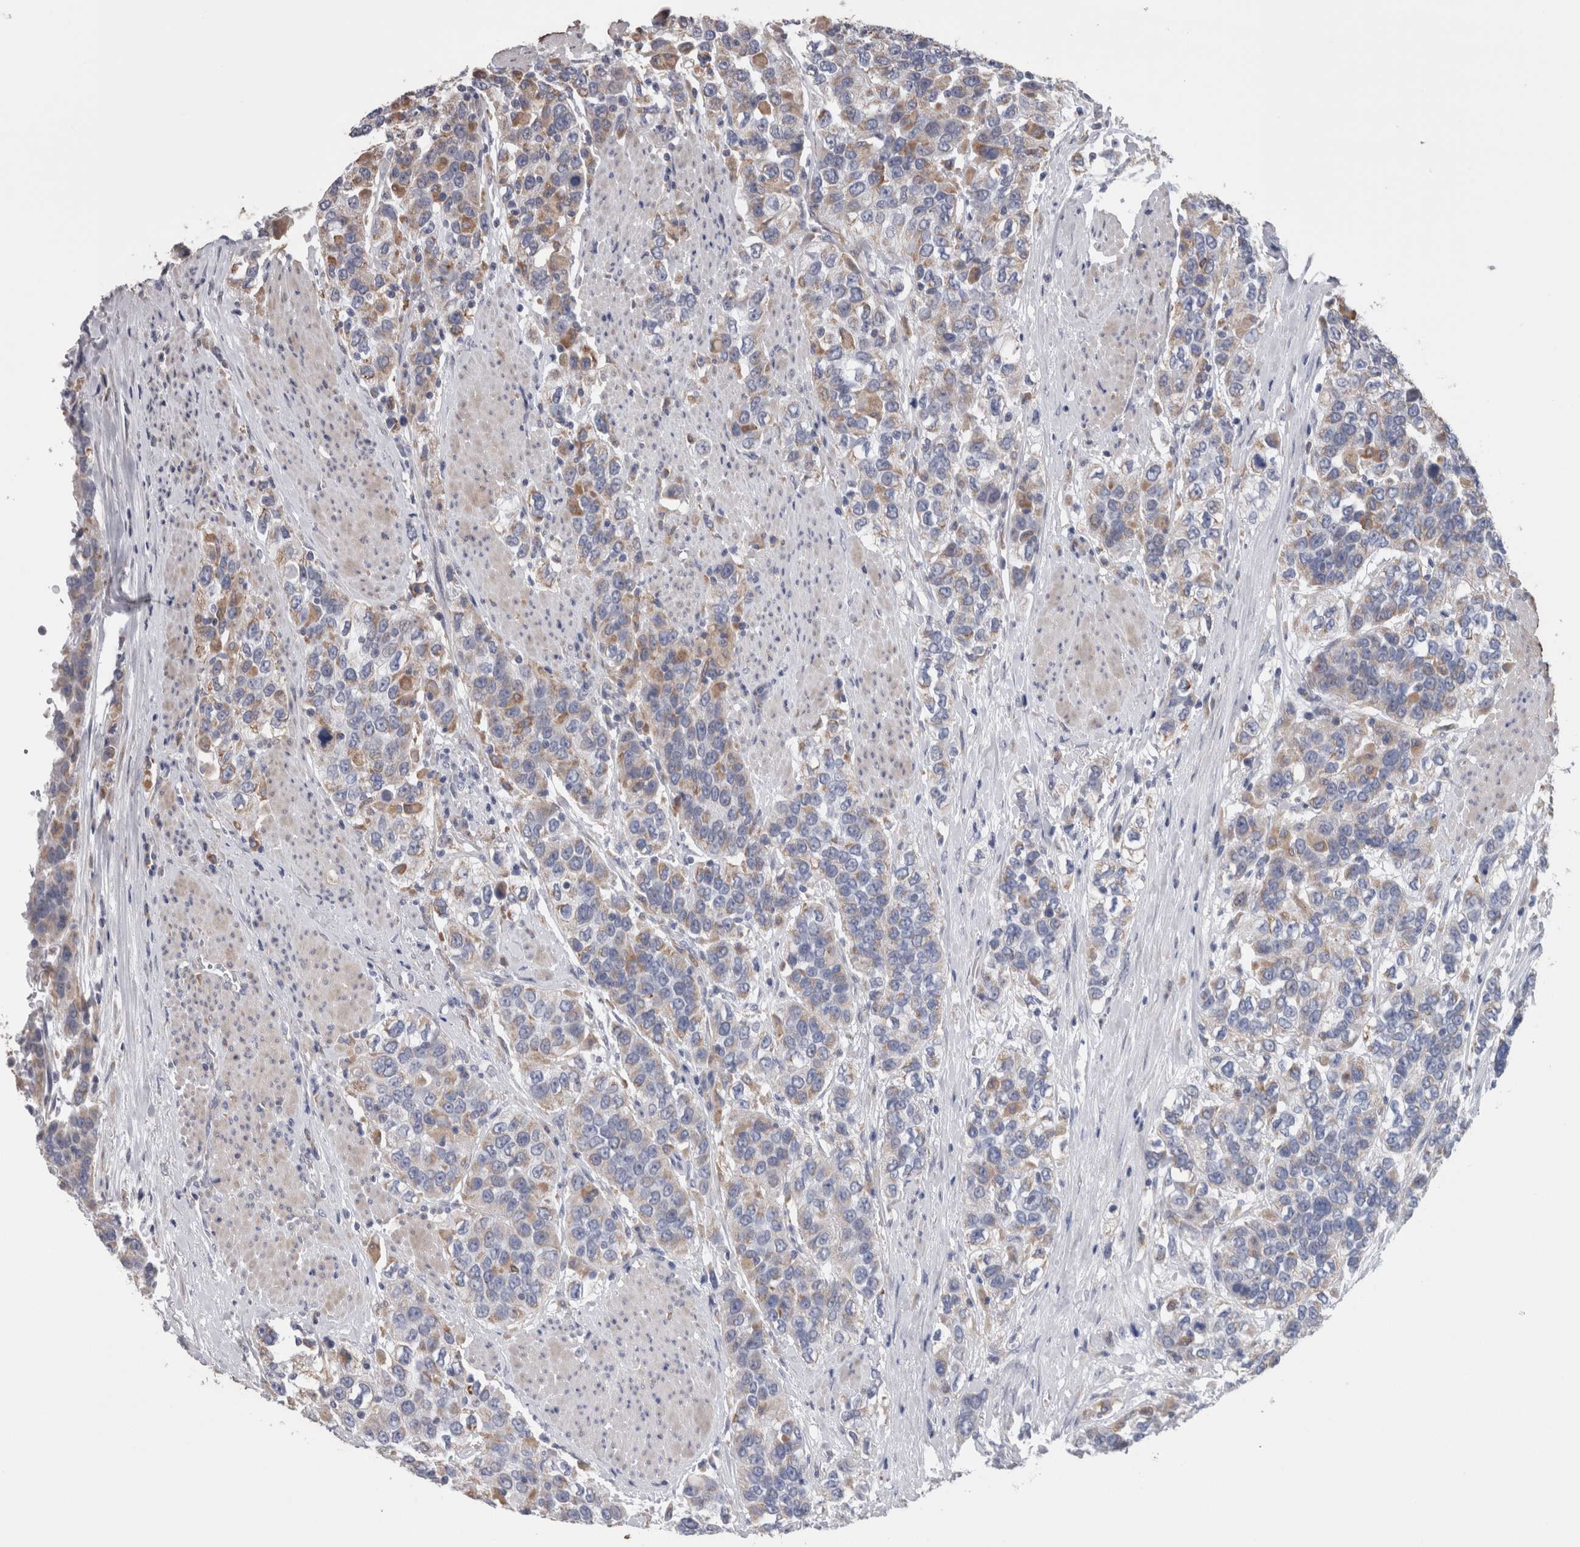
{"staining": {"intensity": "negative", "quantity": "none", "location": "none"}, "tissue": "urothelial cancer", "cell_type": "Tumor cells", "image_type": "cancer", "snomed": [{"axis": "morphology", "description": "Urothelial carcinoma, High grade"}, {"axis": "topography", "description": "Urinary bladder"}], "caption": "Tumor cells are negative for brown protein staining in urothelial carcinoma (high-grade). (DAB IHC, high magnification).", "gene": "GDAP1", "patient": {"sex": "female", "age": 80}}